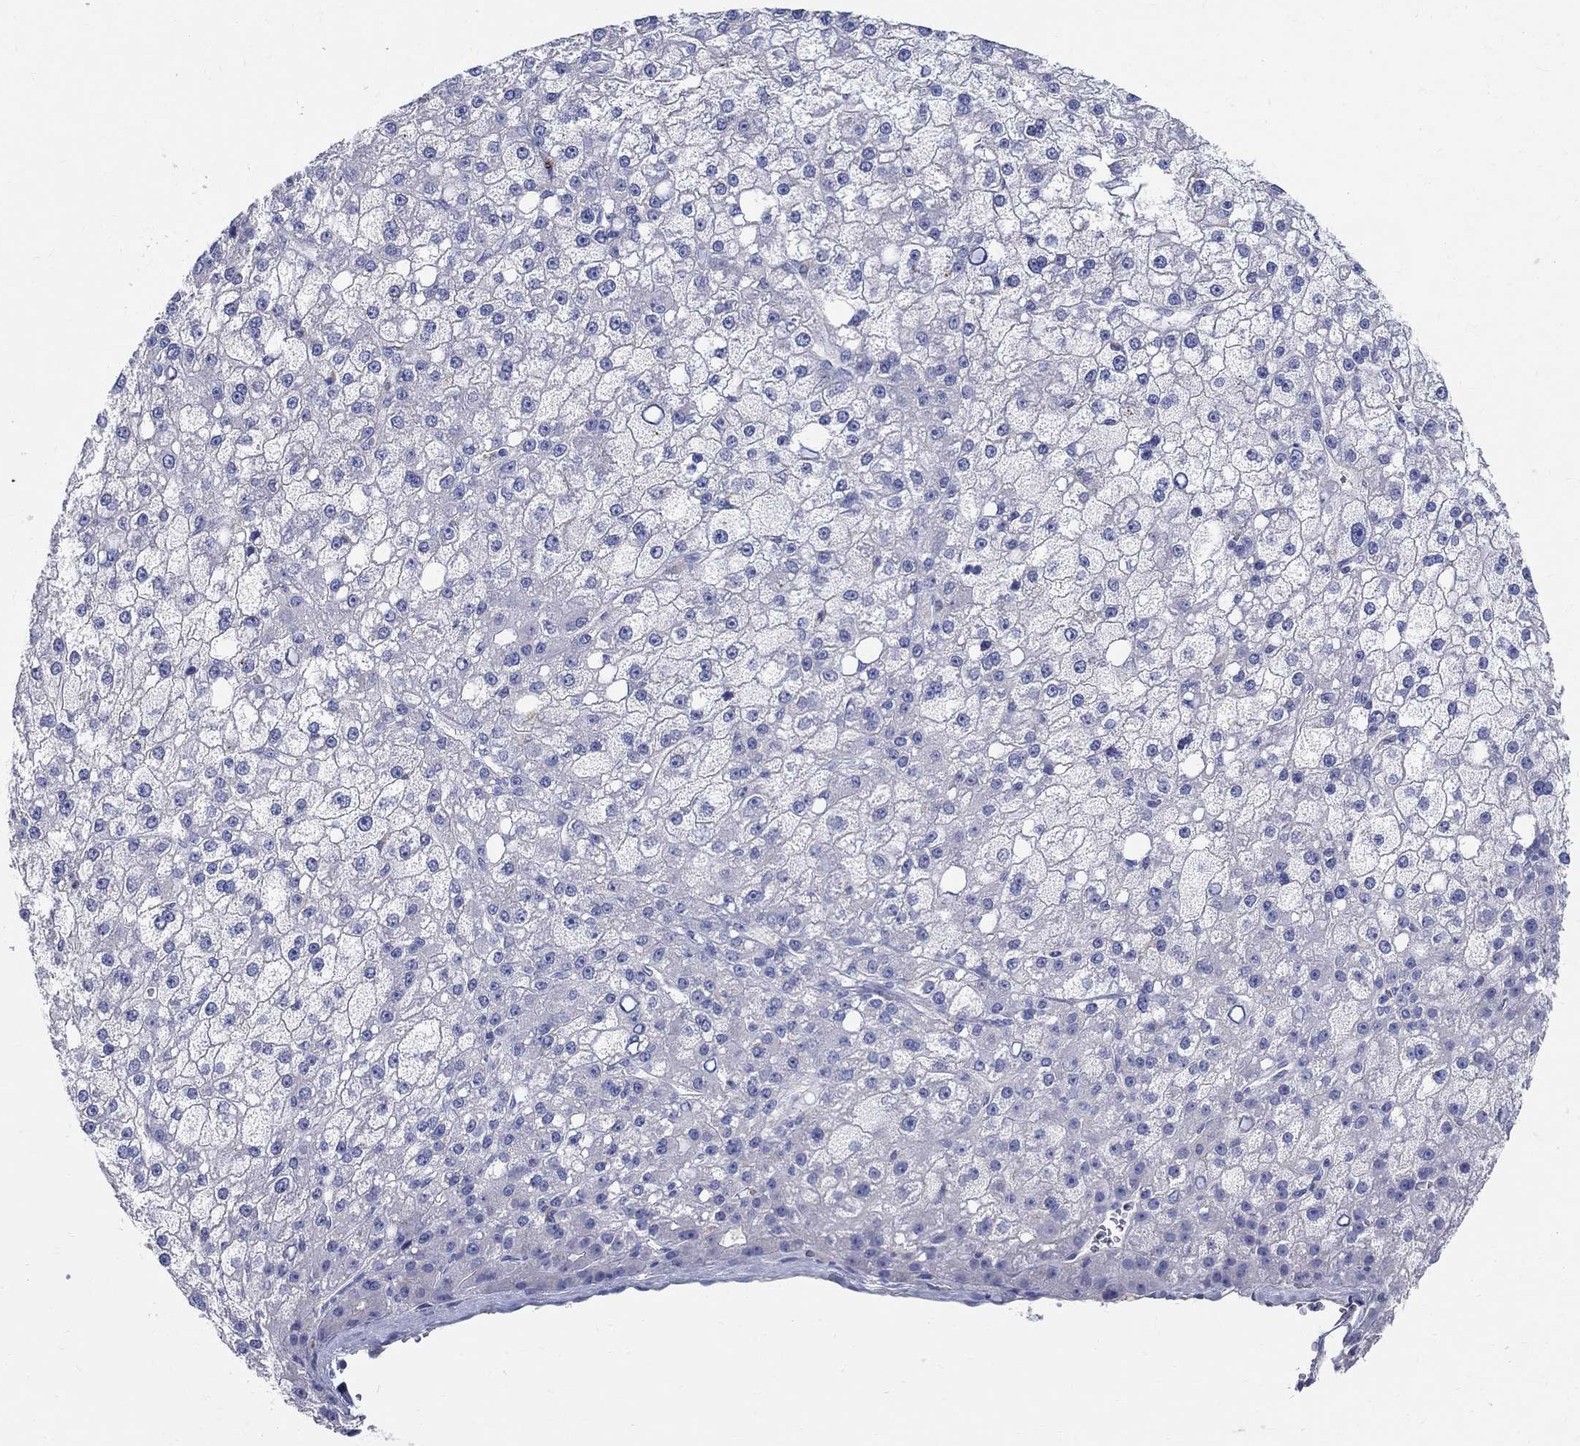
{"staining": {"intensity": "negative", "quantity": "none", "location": "none"}, "tissue": "liver cancer", "cell_type": "Tumor cells", "image_type": "cancer", "snomed": [{"axis": "morphology", "description": "Carcinoma, Hepatocellular, NOS"}, {"axis": "topography", "description": "Liver"}], "caption": "IHC histopathology image of human liver cancer (hepatocellular carcinoma) stained for a protein (brown), which reveals no expression in tumor cells.", "gene": "SOX2", "patient": {"sex": "male", "age": 67}}